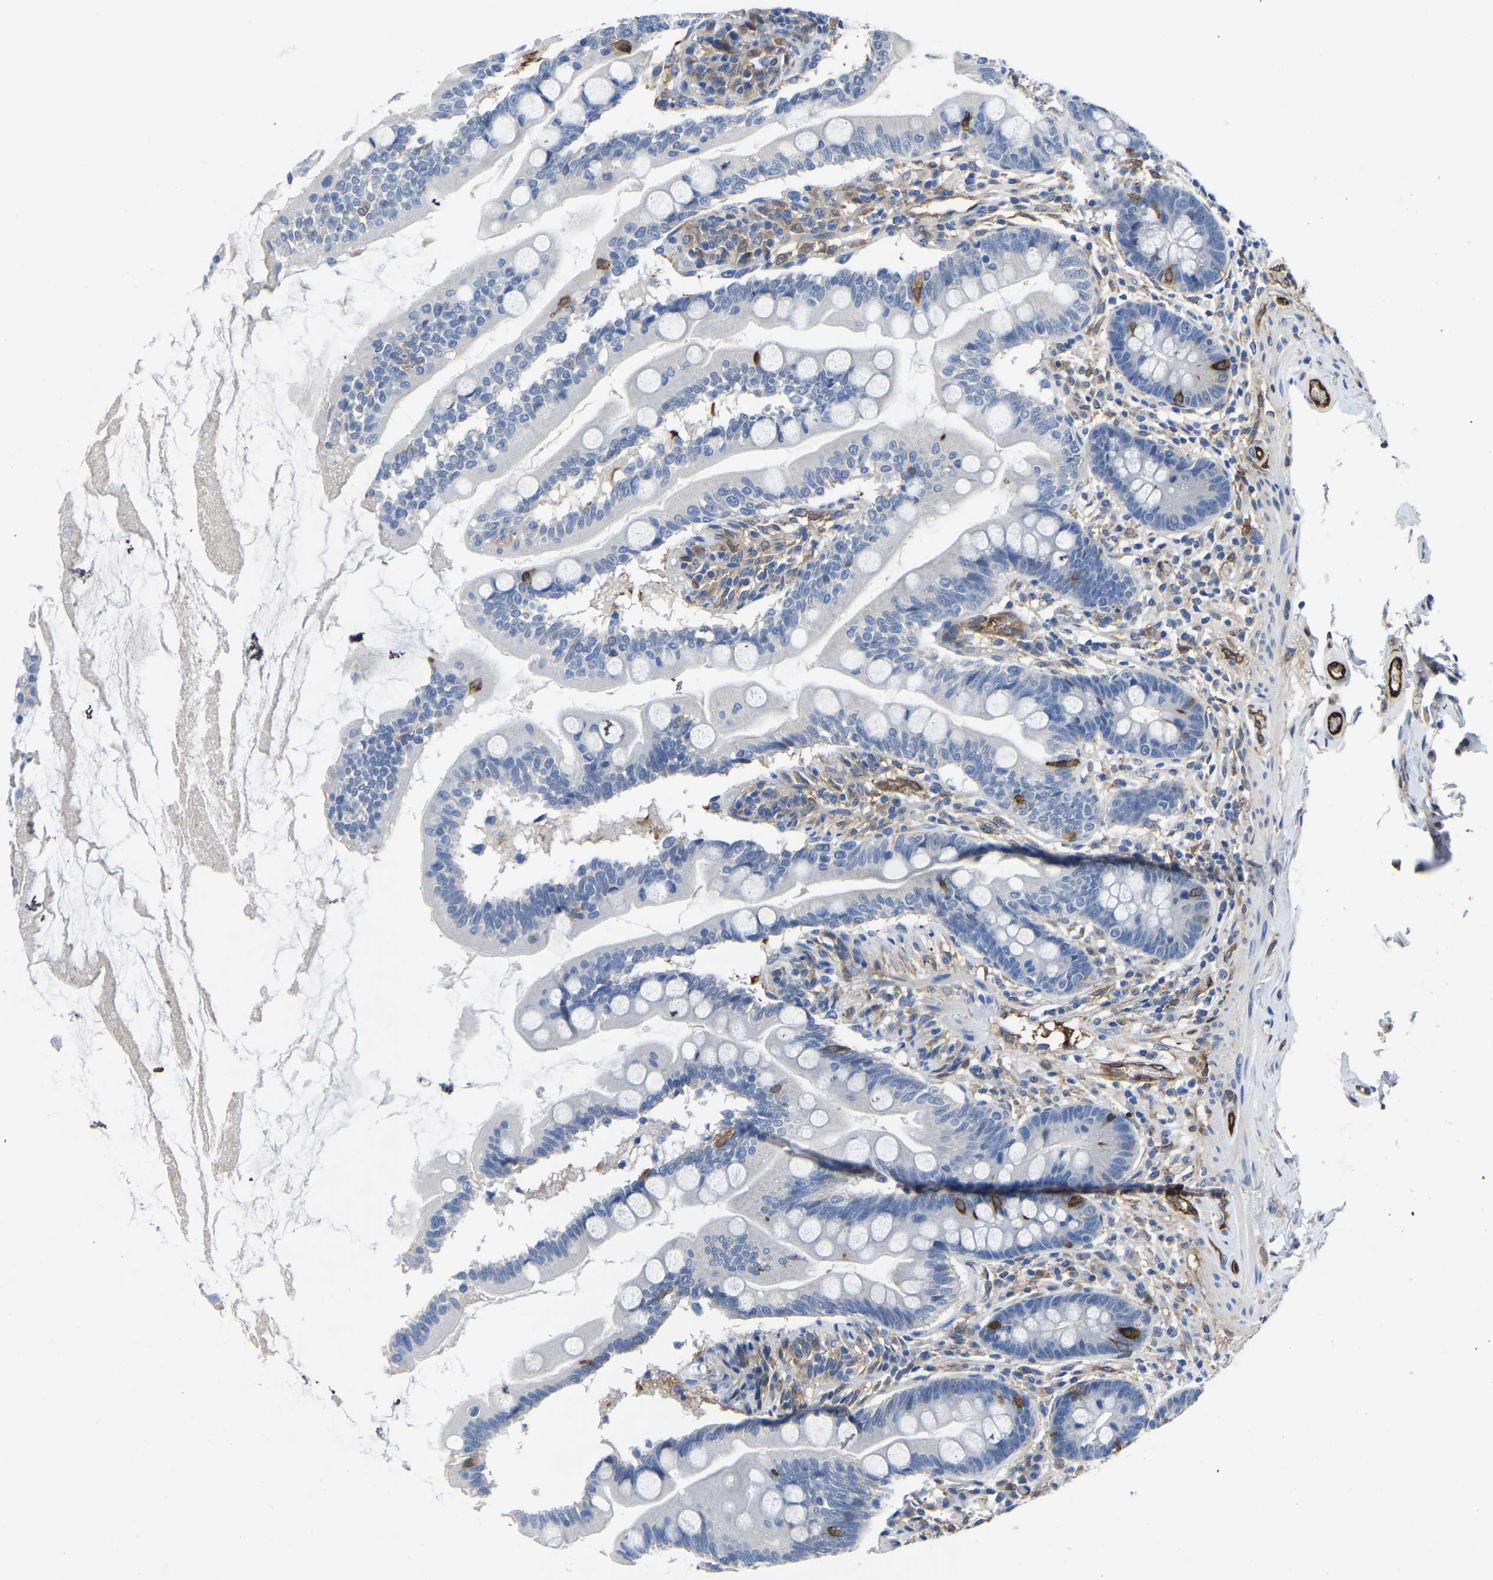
{"staining": {"intensity": "strong", "quantity": "<25%", "location": "cytoplasmic/membranous"}, "tissue": "small intestine", "cell_type": "Glandular cells", "image_type": "normal", "snomed": [{"axis": "morphology", "description": "Normal tissue, NOS"}, {"axis": "topography", "description": "Small intestine"}], "caption": "An image of small intestine stained for a protein shows strong cytoplasmic/membranous brown staining in glandular cells. (Stains: DAB (3,3'-diaminobenzidine) in brown, nuclei in blue, Microscopy: brightfield microscopy at high magnification).", "gene": "ATG2B", "patient": {"sex": "female", "age": 56}}